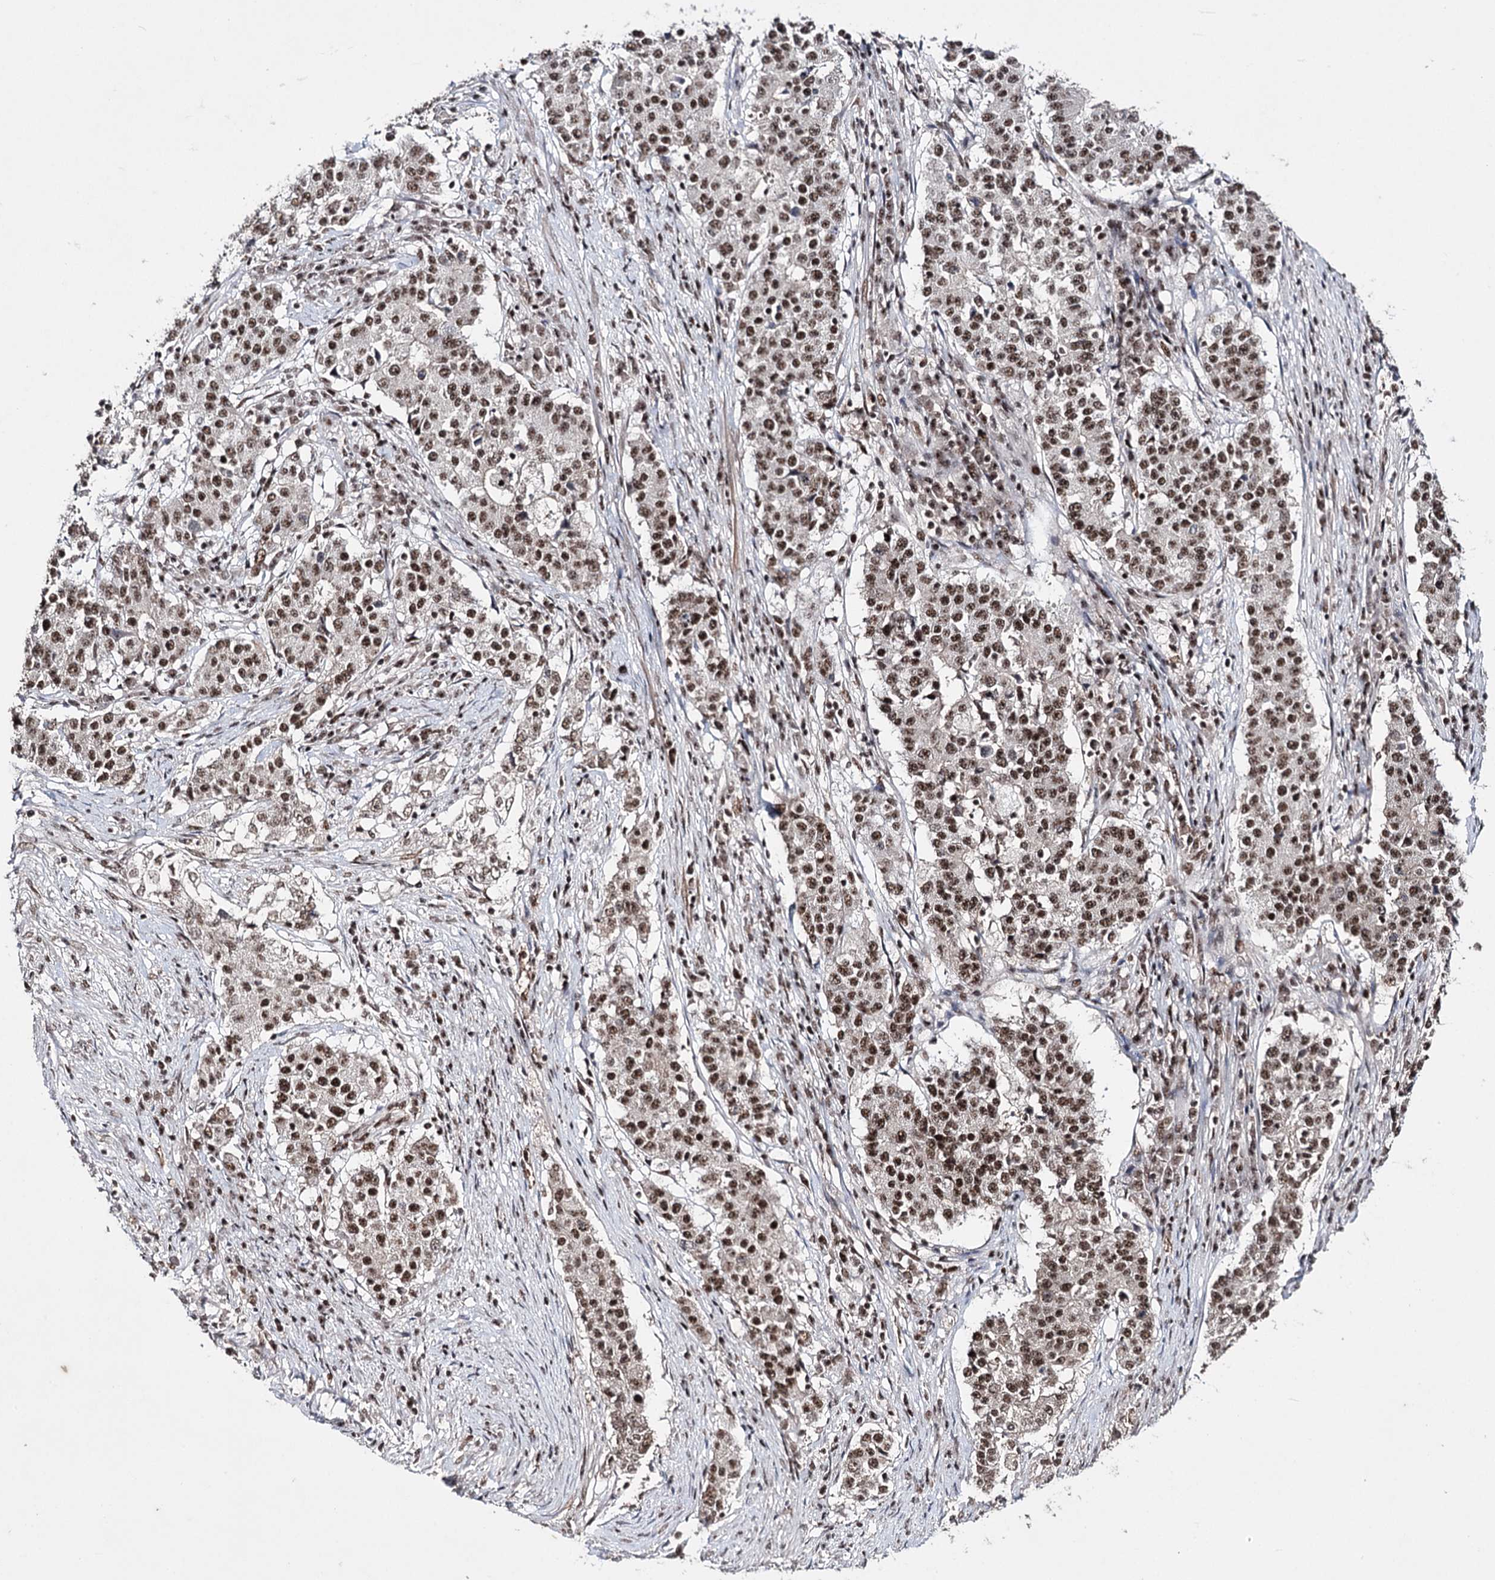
{"staining": {"intensity": "moderate", "quantity": ">75%", "location": "nuclear"}, "tissue": "stomach cancer", "cell_type": "Tumor cells", "image_type": "cancer", "snomed": [{"axis": "morphology", "description": "Adenocarcinoma, NOS"}, {"axis": "topography", "description": "Stomach"}], "caption": "Immunohistochemical staining of adenocarcinoma (stomach) shows medium levels of moderate nuclear protein staining in about >75% of tumor cells.", "gene": "PRPF40A", "patient": {"sex": "male", "age": 59}}